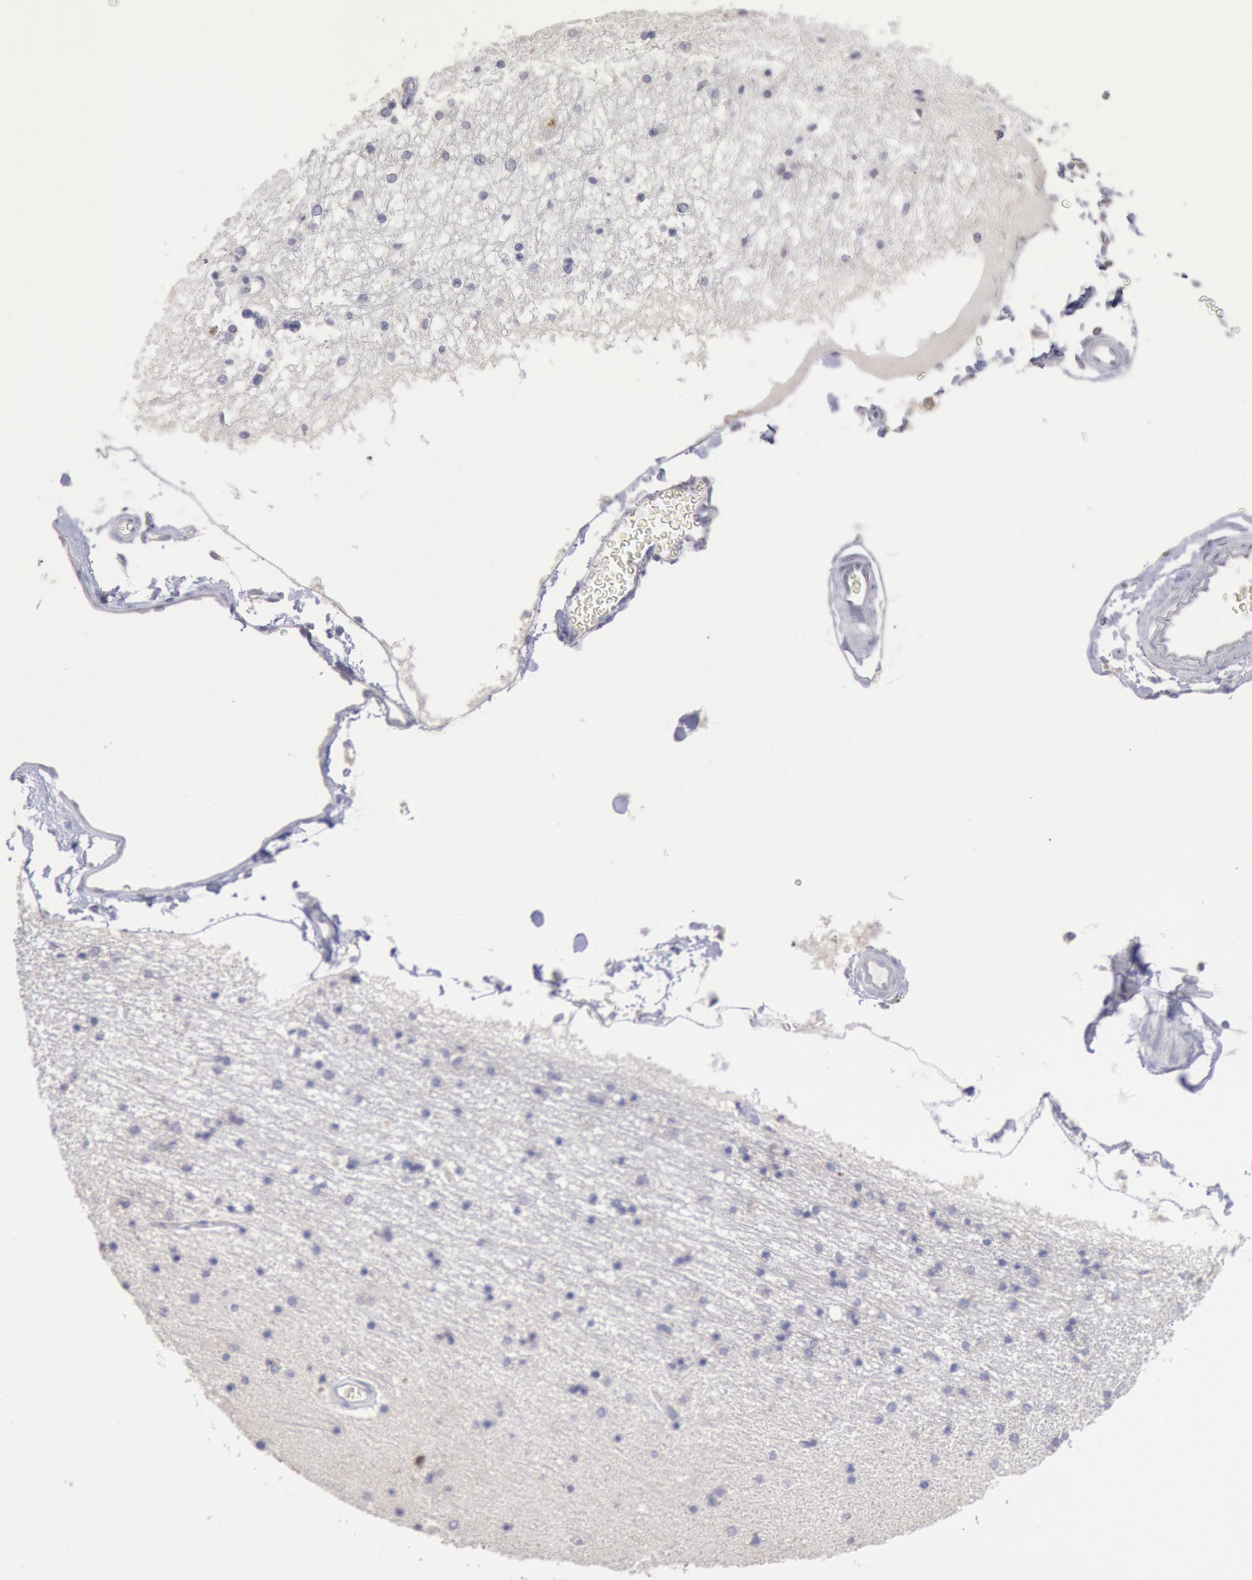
{"staining": {"intensity": "negative", "quantity": "none", "location": "none"}, "tissue": "hippocampus", "cell_type": "Glial cells", "image_type": "normal", "snomed": [{"axis": "morphology", "description": "Normal tissue, NOS"}, {"axis": "topography", "description": "Hippocampus"}], "caption": "This is a image of immunohistochemistry staining of benign hippocampus, which shows no staining in glial cells.", "gene": "GAL3ST1", "patient": {"sex": "female", "age": 54}}